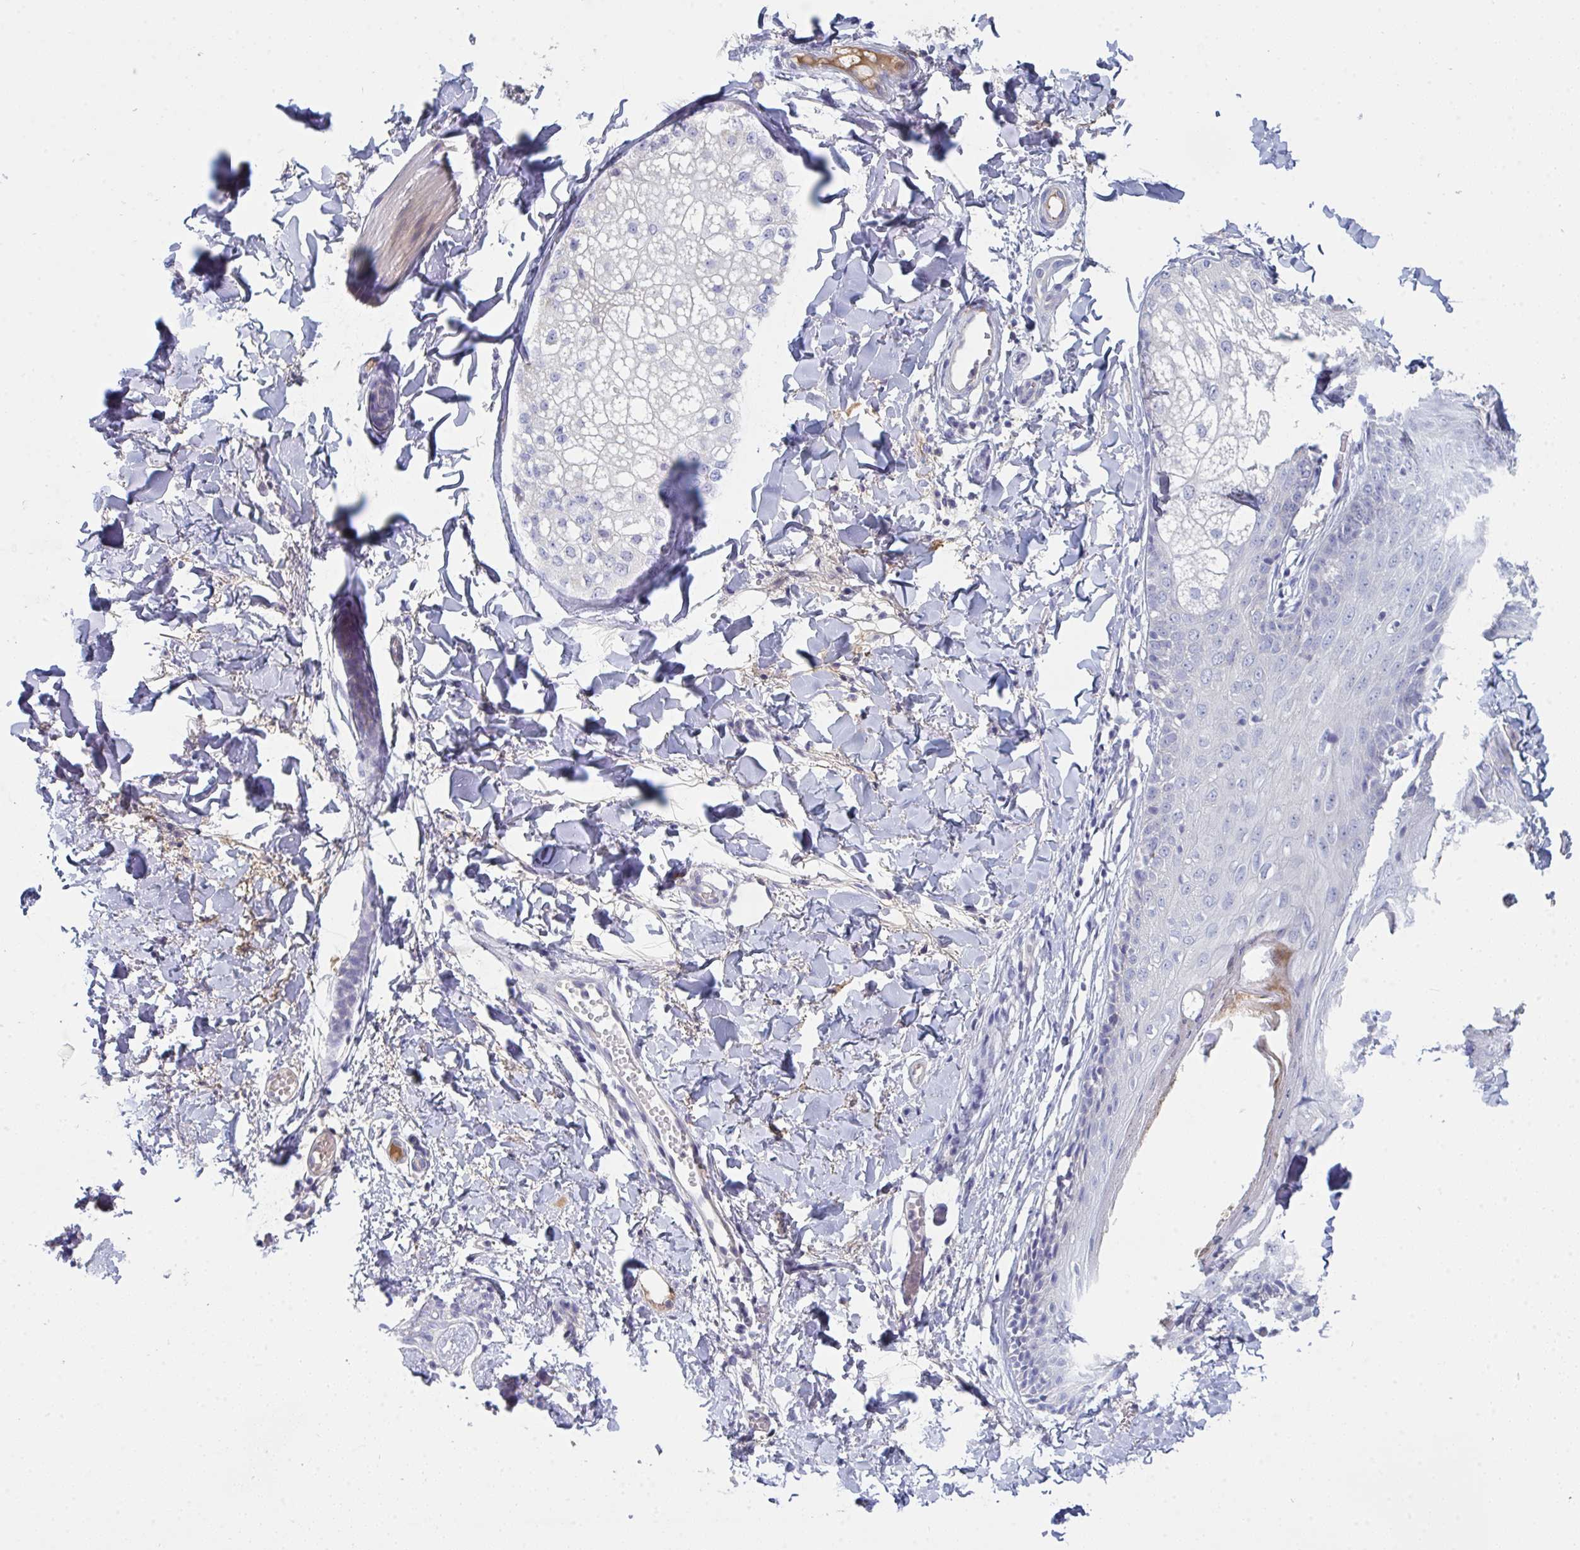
{"staining": {"intensity": "negative", "quantity": "none", "location": "none"}, "tissue": "skin", "cell_type": "Fibroblasts", "image_type": "normal", "snomed": [{"axis": "morphology", "description": "Normal tissue, NOS"}, {"axis": "topography", "description": "Skin"}], "caption": "Skin was stained to show a protein in brown. There is no significant staining in fibroblasts. (IHC, brightfield microscopy, high magnification).", "gene": "HGFAC", "patient": {"sex": "male", "age": 16}}